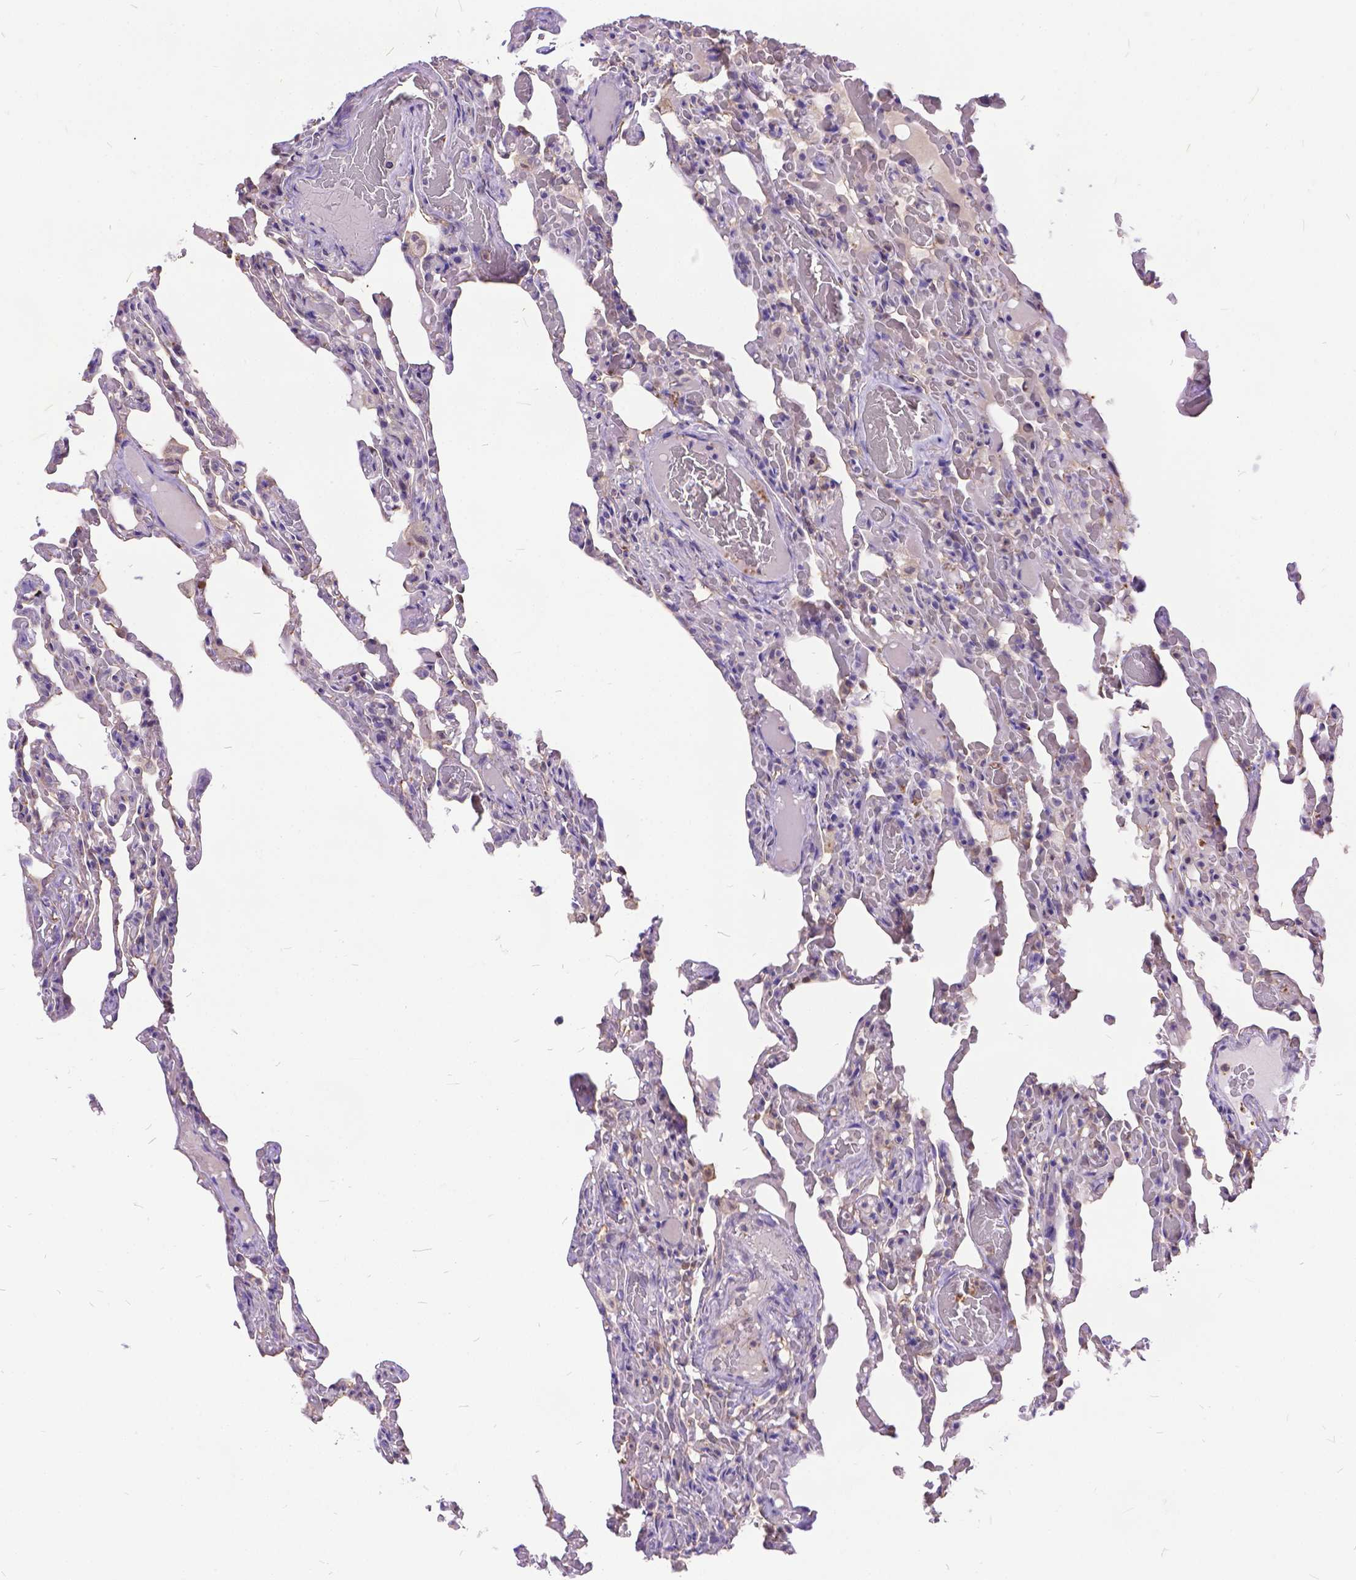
{"staining": {"intensity": "negative", "quantity": "none", "location": "none"}, "tissue": "lung", "cell_type": "Alveolar cells", "image_type": "normal", "snomed": [{"axis": "morphology", "description": "Normal tissue, NOS"}, {"axis": "topography", "description": "Lung"}], "caption": "Immunohistochemistry image of unremarkable lung stained for a protein (brown), which demonstrates no positivity in alveolar cells.", "gene": "TMEM169", "patient": {"sex": "female", "age": 43}}